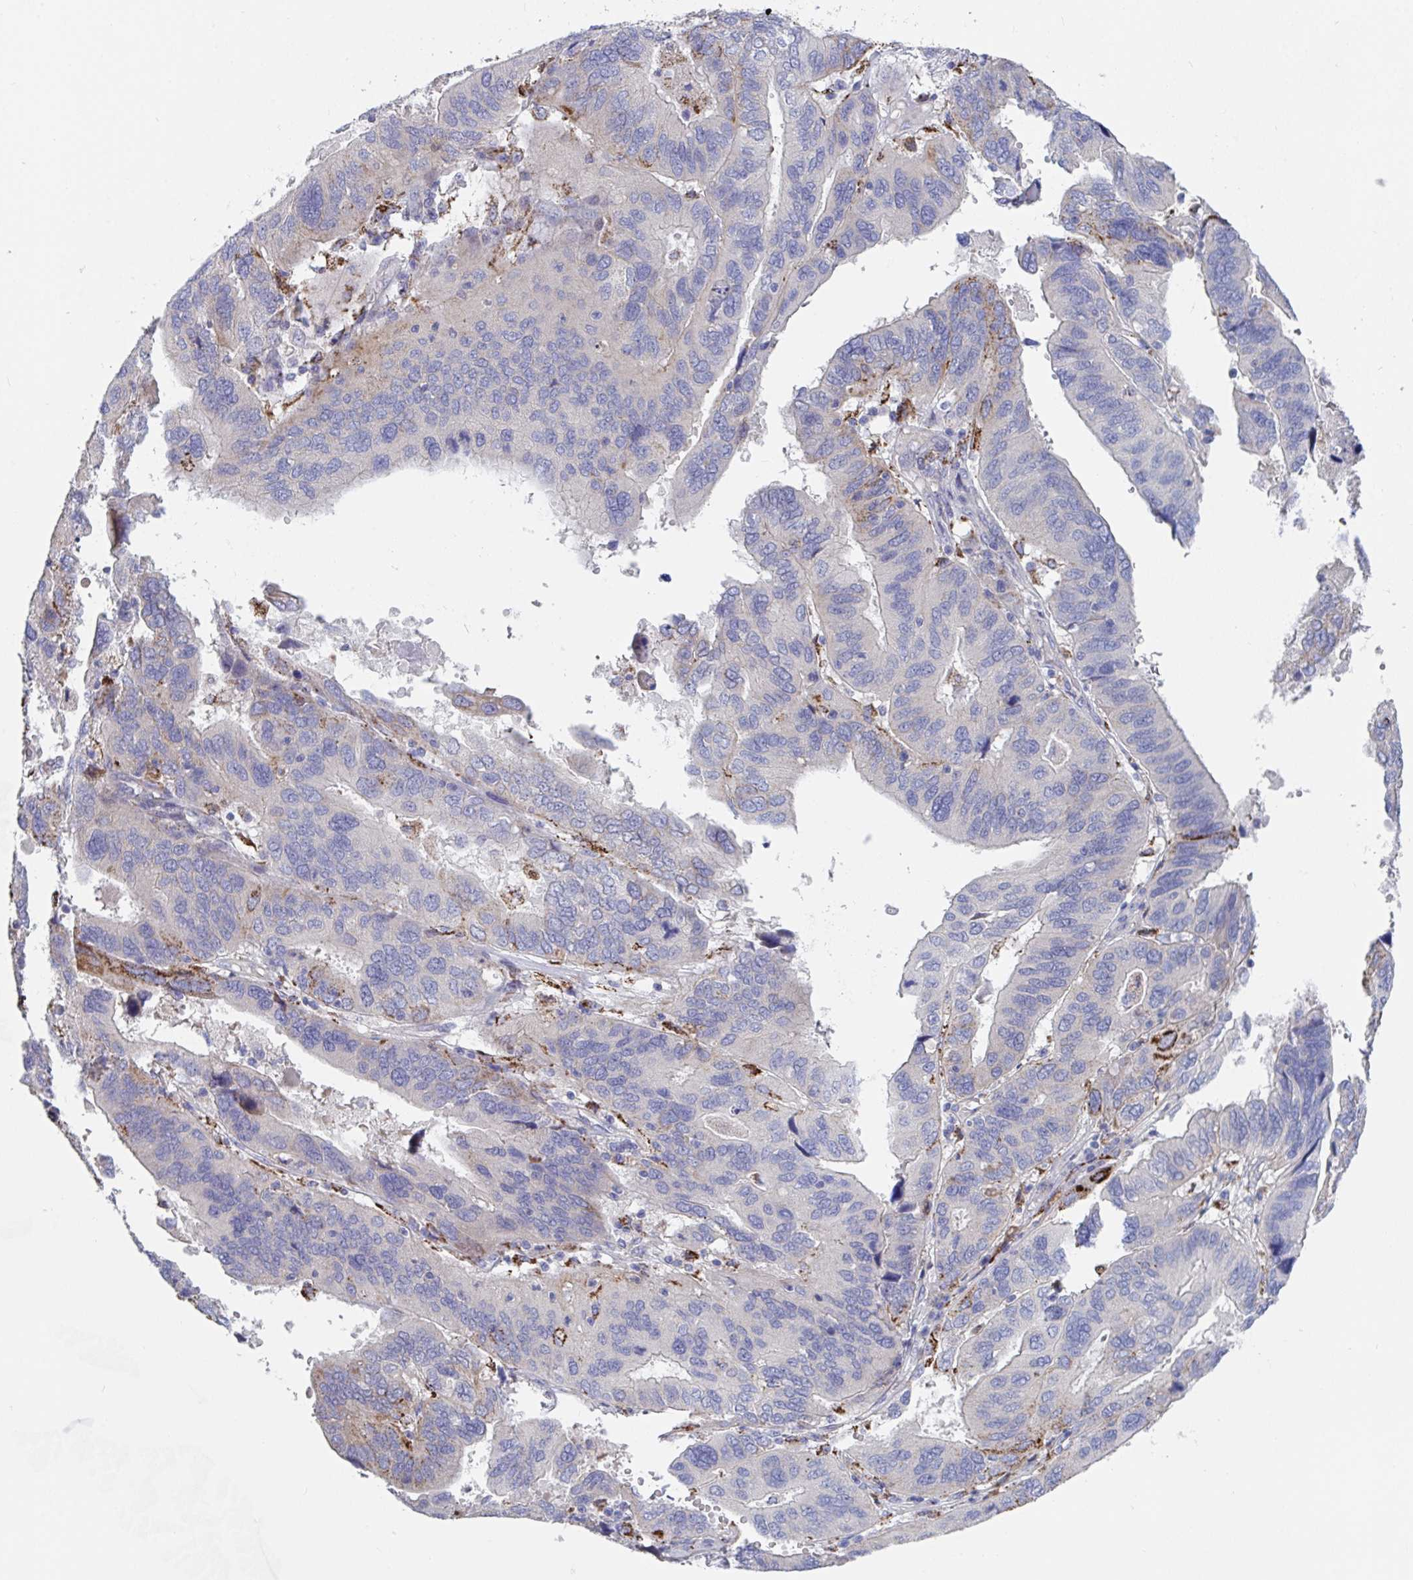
{"staining": {"intensity": "strong", "quantity": "<25%", "location": "cytoplasmic/membranous"}, "tissue": "ovarian cancer", "cell_type": "Tumor cells", "image_type": "cancer", "snomed": [{"axis": "morphology", "description": "Cystadenocarcinoma, serous, NOS"}, {"axis": "topography", "description": "Ovary"}], "caption": "Protein expression analysis of serous cystadenocarcinoma (ovarian) shows strong cytoplasmic/membranous expression in about <25% of tumor cells.", "gene": "FAM156B", "patient": {"sex": "female", "age": 79}}